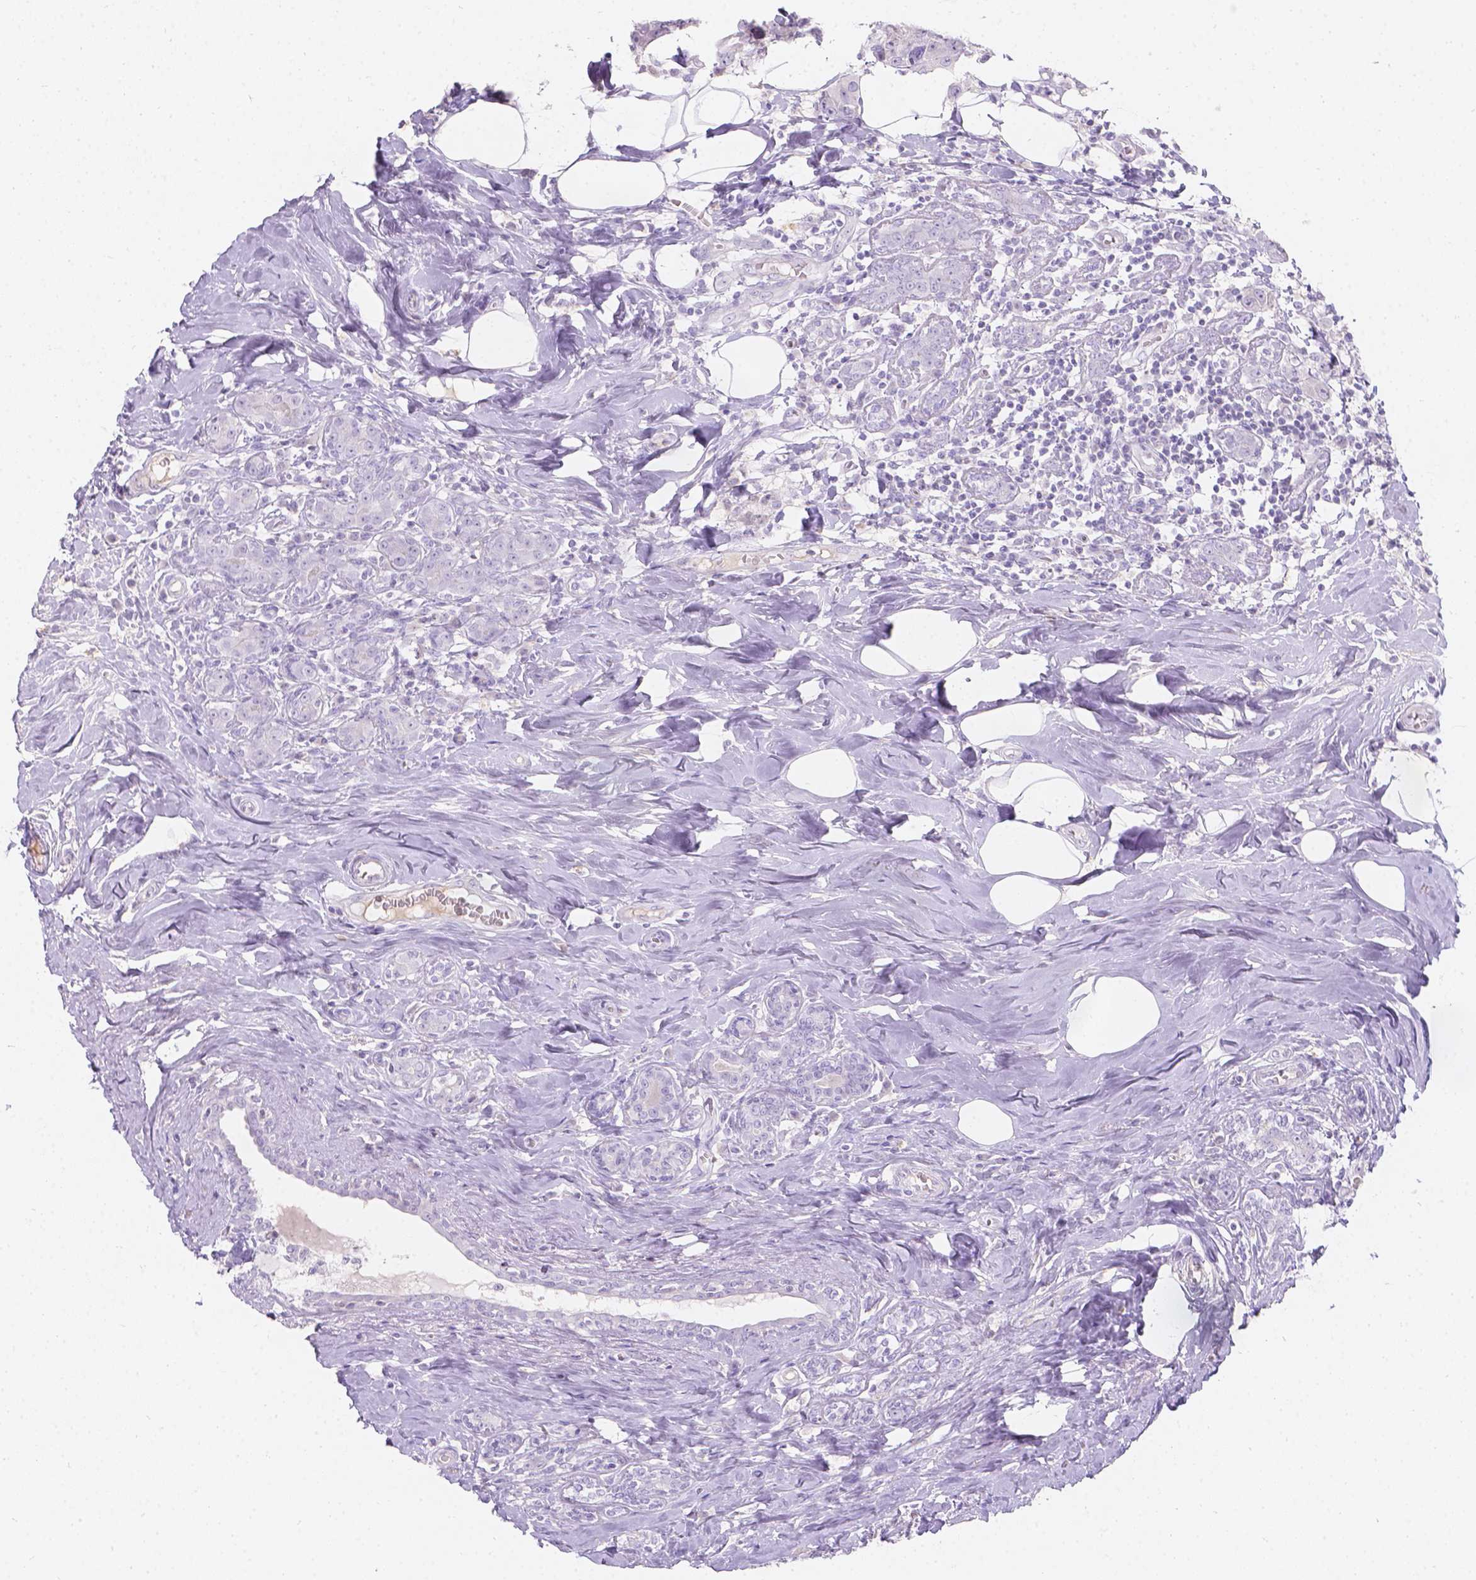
{"staining": {"intensity": "negative", "quantity": "none", "location": "none"}, "tissue": "breast cancer", "cell_type": "Tumor cells", "image_type": "cancer", "snomed": [{"axis": "morphology", "description": "Normal tissue, NOS"}, {"axis": "morphology", "description": "Duct carcinoma"}, {"axis": "topography", "description": "Breast"}], "caption": "This histopathology image is of breast cancer (invasive ductal carcinoma) stained with immunohistochemistry (IHC) to label a protein in brown with the nuclei are counter-stained blue. There is no staining in tumor cells. (DAB immunohistochemistry (IHC) with hematoxylin counter stain).", "gene": "GAL3ST2", "patient": {"sex": "female", "age": 43}}